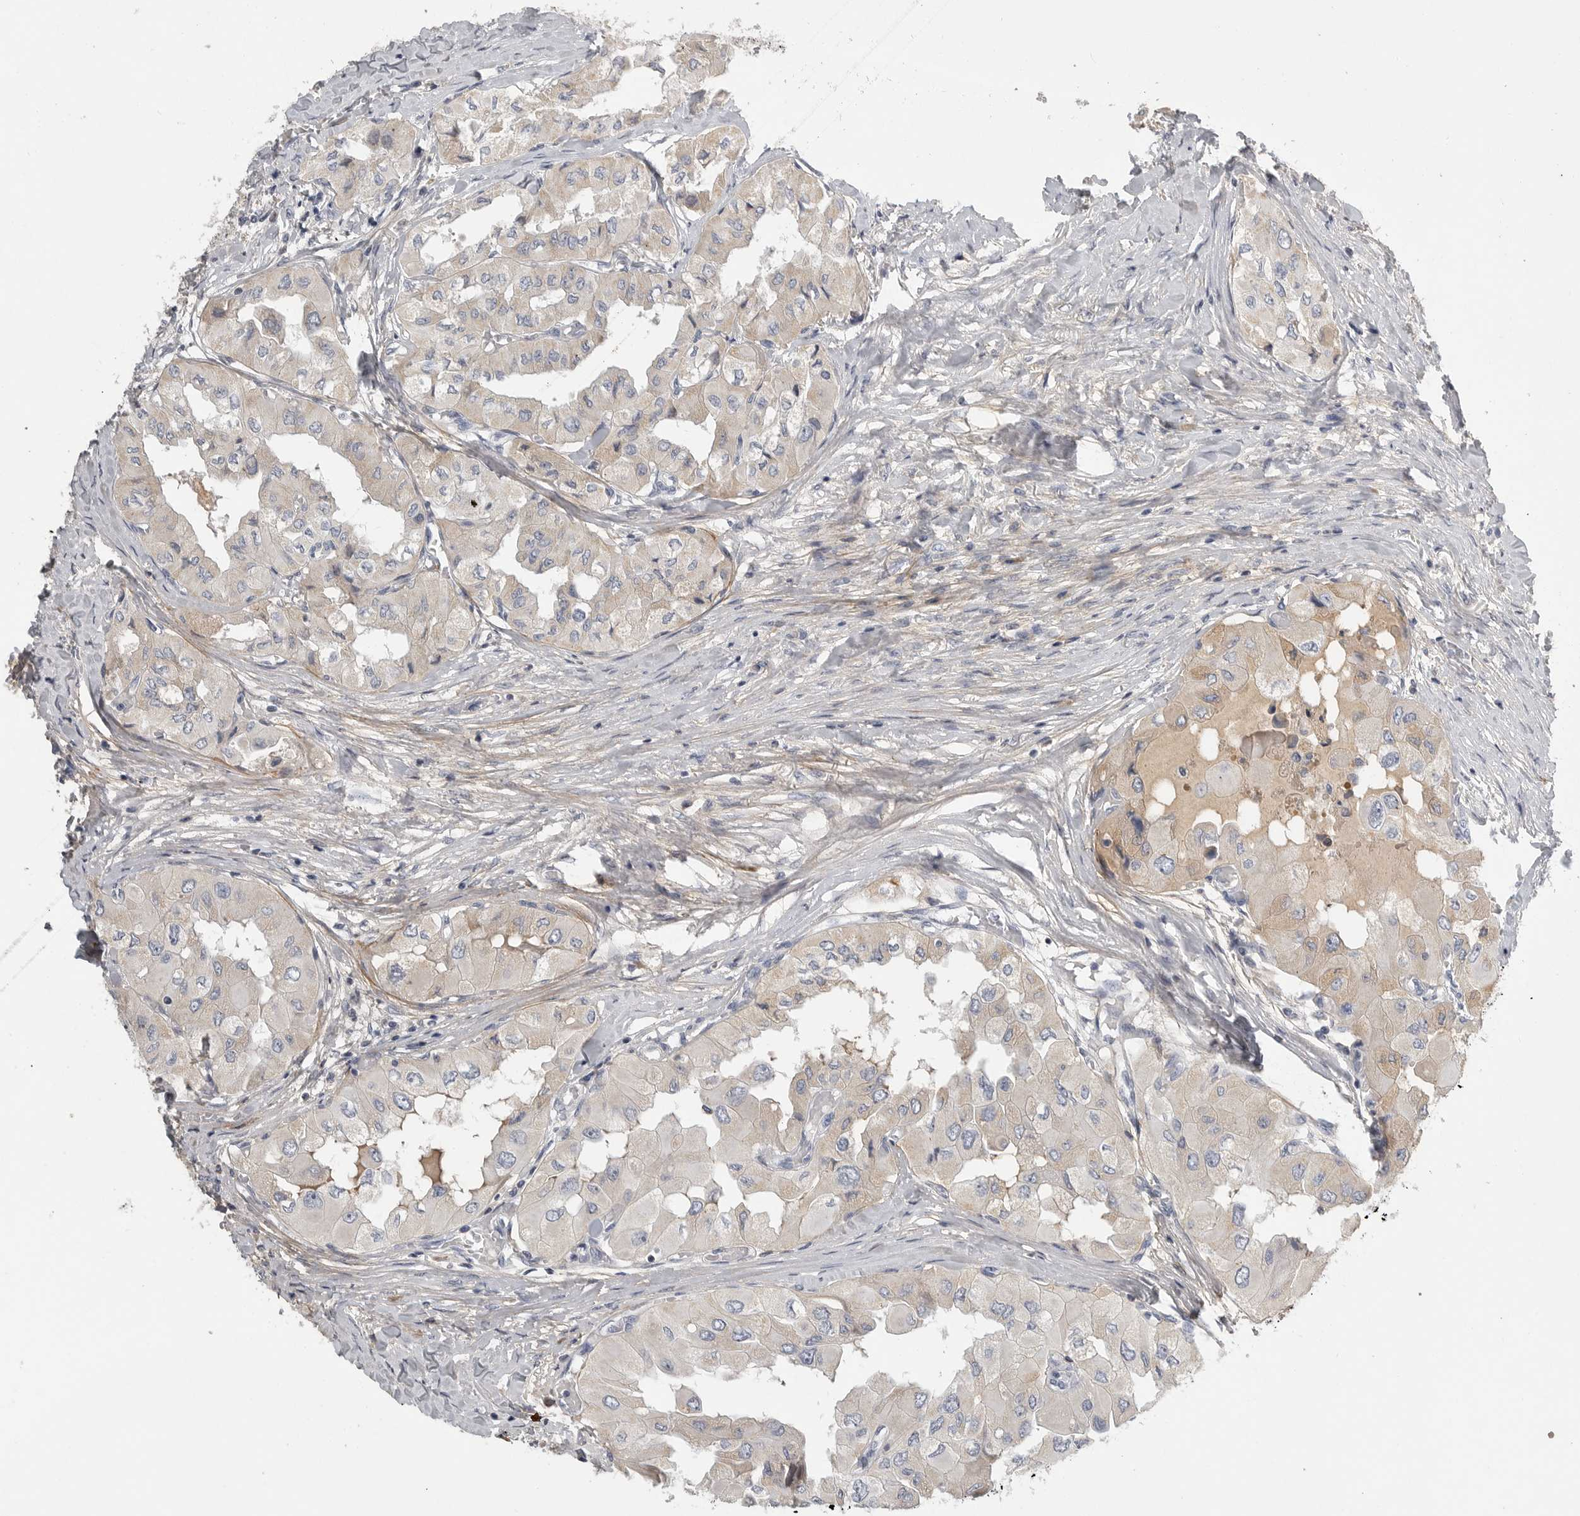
{"staining": {"intensity": "weak", "quantity": ">75%", "location": "cytoplasmic/membranous"}, "tissue": "thyroid cancer", "cell_type": "Tumor cells", "image_type": "cancer", "snomed": [{"axis": "morphology", "description": "Papillary adenocarcinoma, NOS"}, {"axis": "topography", "description": "Thyroid gland"}], "caption": "This image demonstrates IHC staining of papillary adenocarcinoma (thyroid), with low weak cytoplasmic/membranous staining in about >75% of tumor cells.", "gene": "SDC3", "patient": {"sex": "female", "age": 59}}